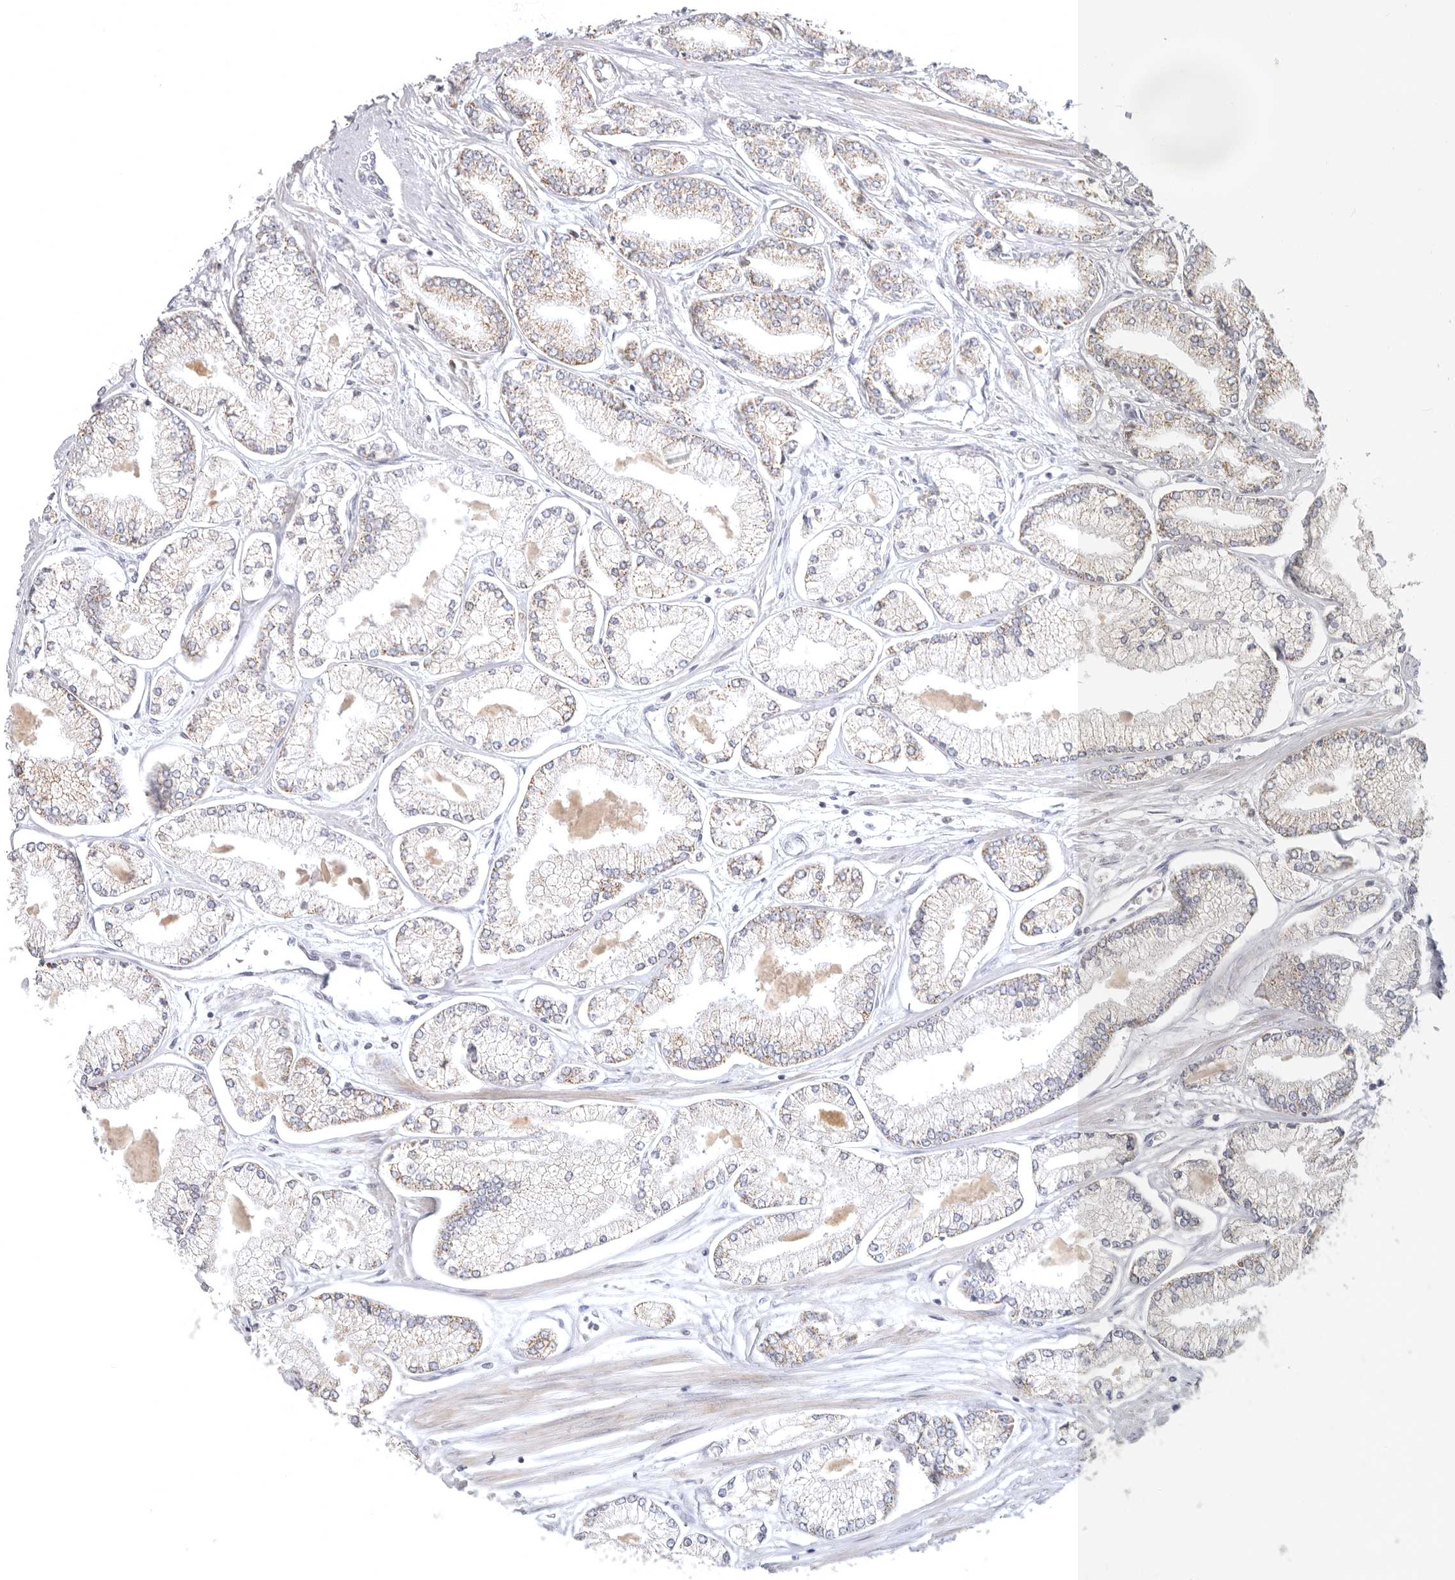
{"staining": {"intensity": "weak", "quantity": "25%-75%", "location": "cytoplasmic/membranous"}, "tissue": "prostate cancer", "cell_type": "Tumor cells", "image_type": "cancer", "snomed": [{"axis": "morphology", "description": "Adenocarcinoma, Low grade"}, {"axis": "topography", "description": "Prostate"}], "caption": "Prostate low-grade adenocarcinoma stained for a protein exhibits weak cytoplasmic/membranous positivity in tumor cells.", "gene": "TFB2M", "patient": {"sex": "male", "age": 52}}